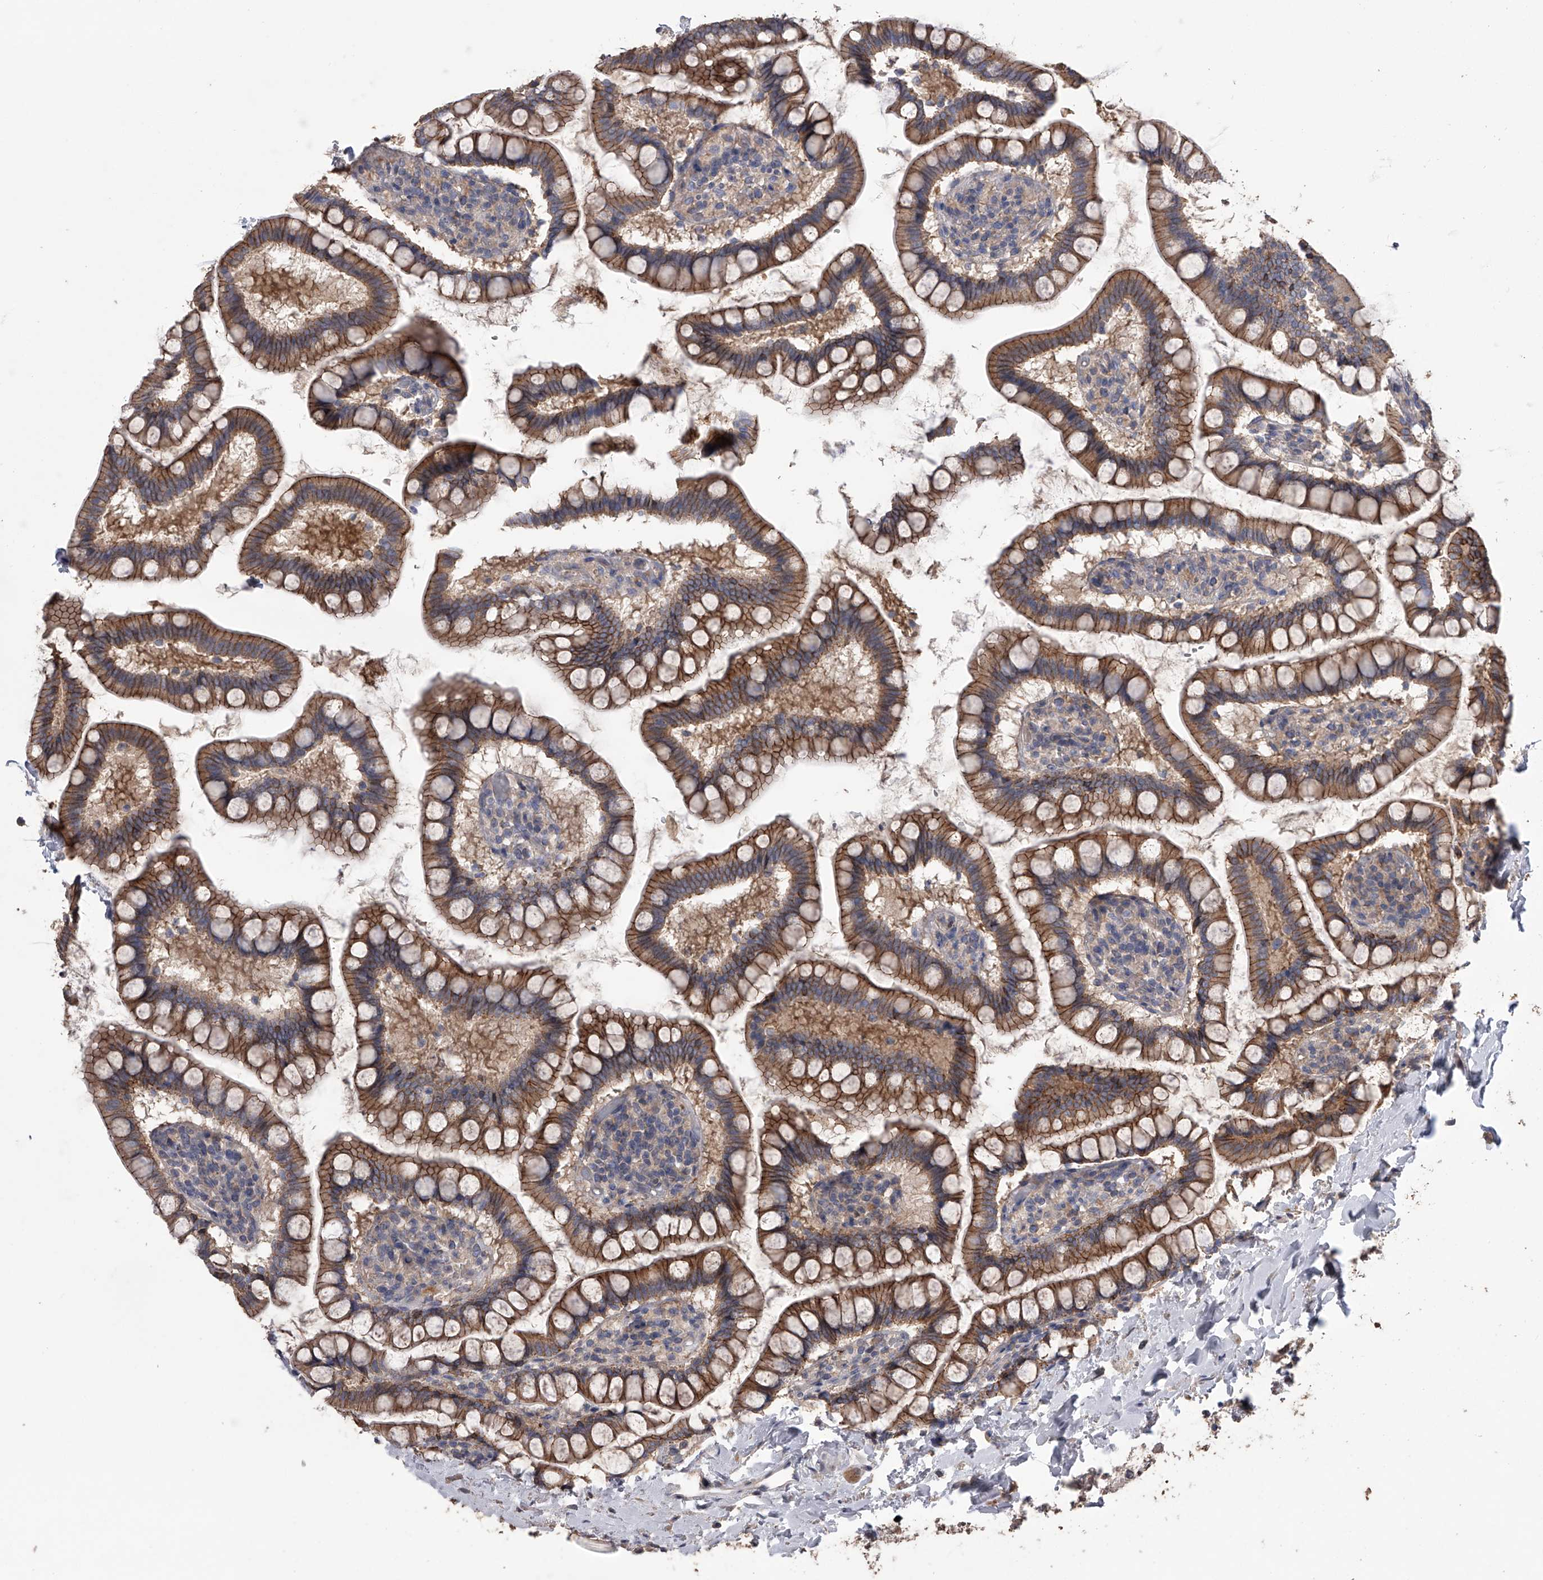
{"staining": {"intensity": "moderate", "quantity": ">75%", "location": "cytoplasmic/membranous"}, "tissue": "small intestine", "cell_type": "Glandular cells", "image_type": "normal", "snomed": [{"axis": "morphology", "description": "Normal tissue, NOS"}, {"axis": "topography", "description": "Small intestine"}], "caption": "An immunohistochemistry (IHC) histopathology image of unremarkable tissue is shown. Protein staining in brown highlights moderate cytoplasmic/membranous positivity in small intestine within glandular cells. The staining is performed using DAB (3,3'-diaminobenzidine) brown chromogen to label protein expression. The nuclei are counter-stained blue using hematoxylin.", "gene": "ZNF343", "patient": {"sex": "female", "age": 84}}